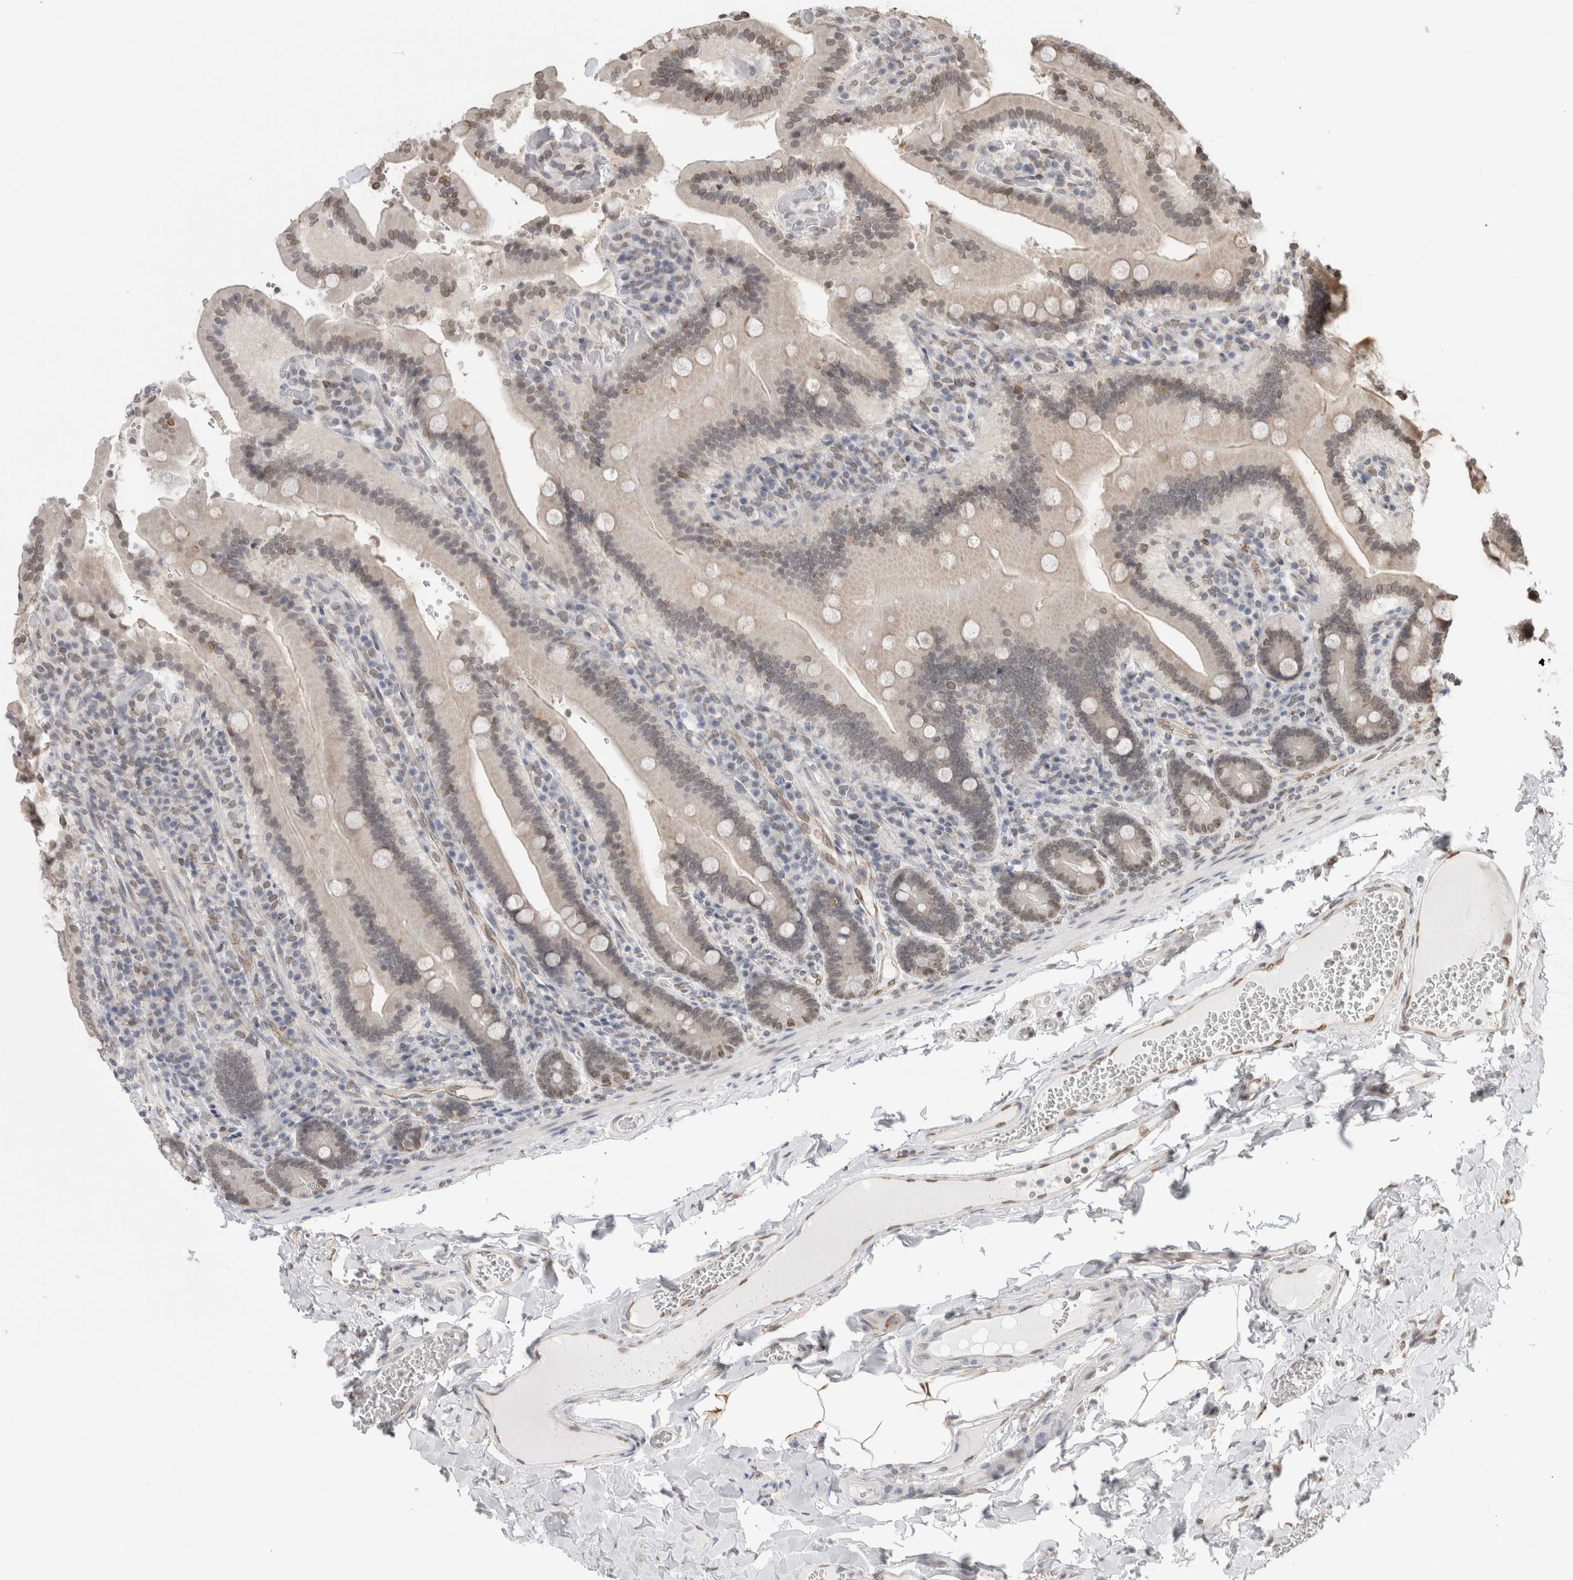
{"staining": {"intensity": "moderate", "quantity": "<25%", "location": "cytoplasmic/membranous,nuclear"}, "tissue": "duodenum", "cell_type": "Glandular cells", "image_type": "normal", "snomed": [{"axis": "morphology", "description": "Normal tissue, NOS"}, {"axis": "topography", "description": "Duodenum"}], "caption": "Immunohistochemistry (DAB) staining of normal human duodenum reveals moderate cytoplasmic/membranous,nuclear protein expression in approximately <25% of glandular cells. (Stains: DAB in brown, nuclei in blue, Microscopy: brightfield microscopy at high magnification).", "gene": "RBMX2", "patient": {"sex": "female", "age": 62}}